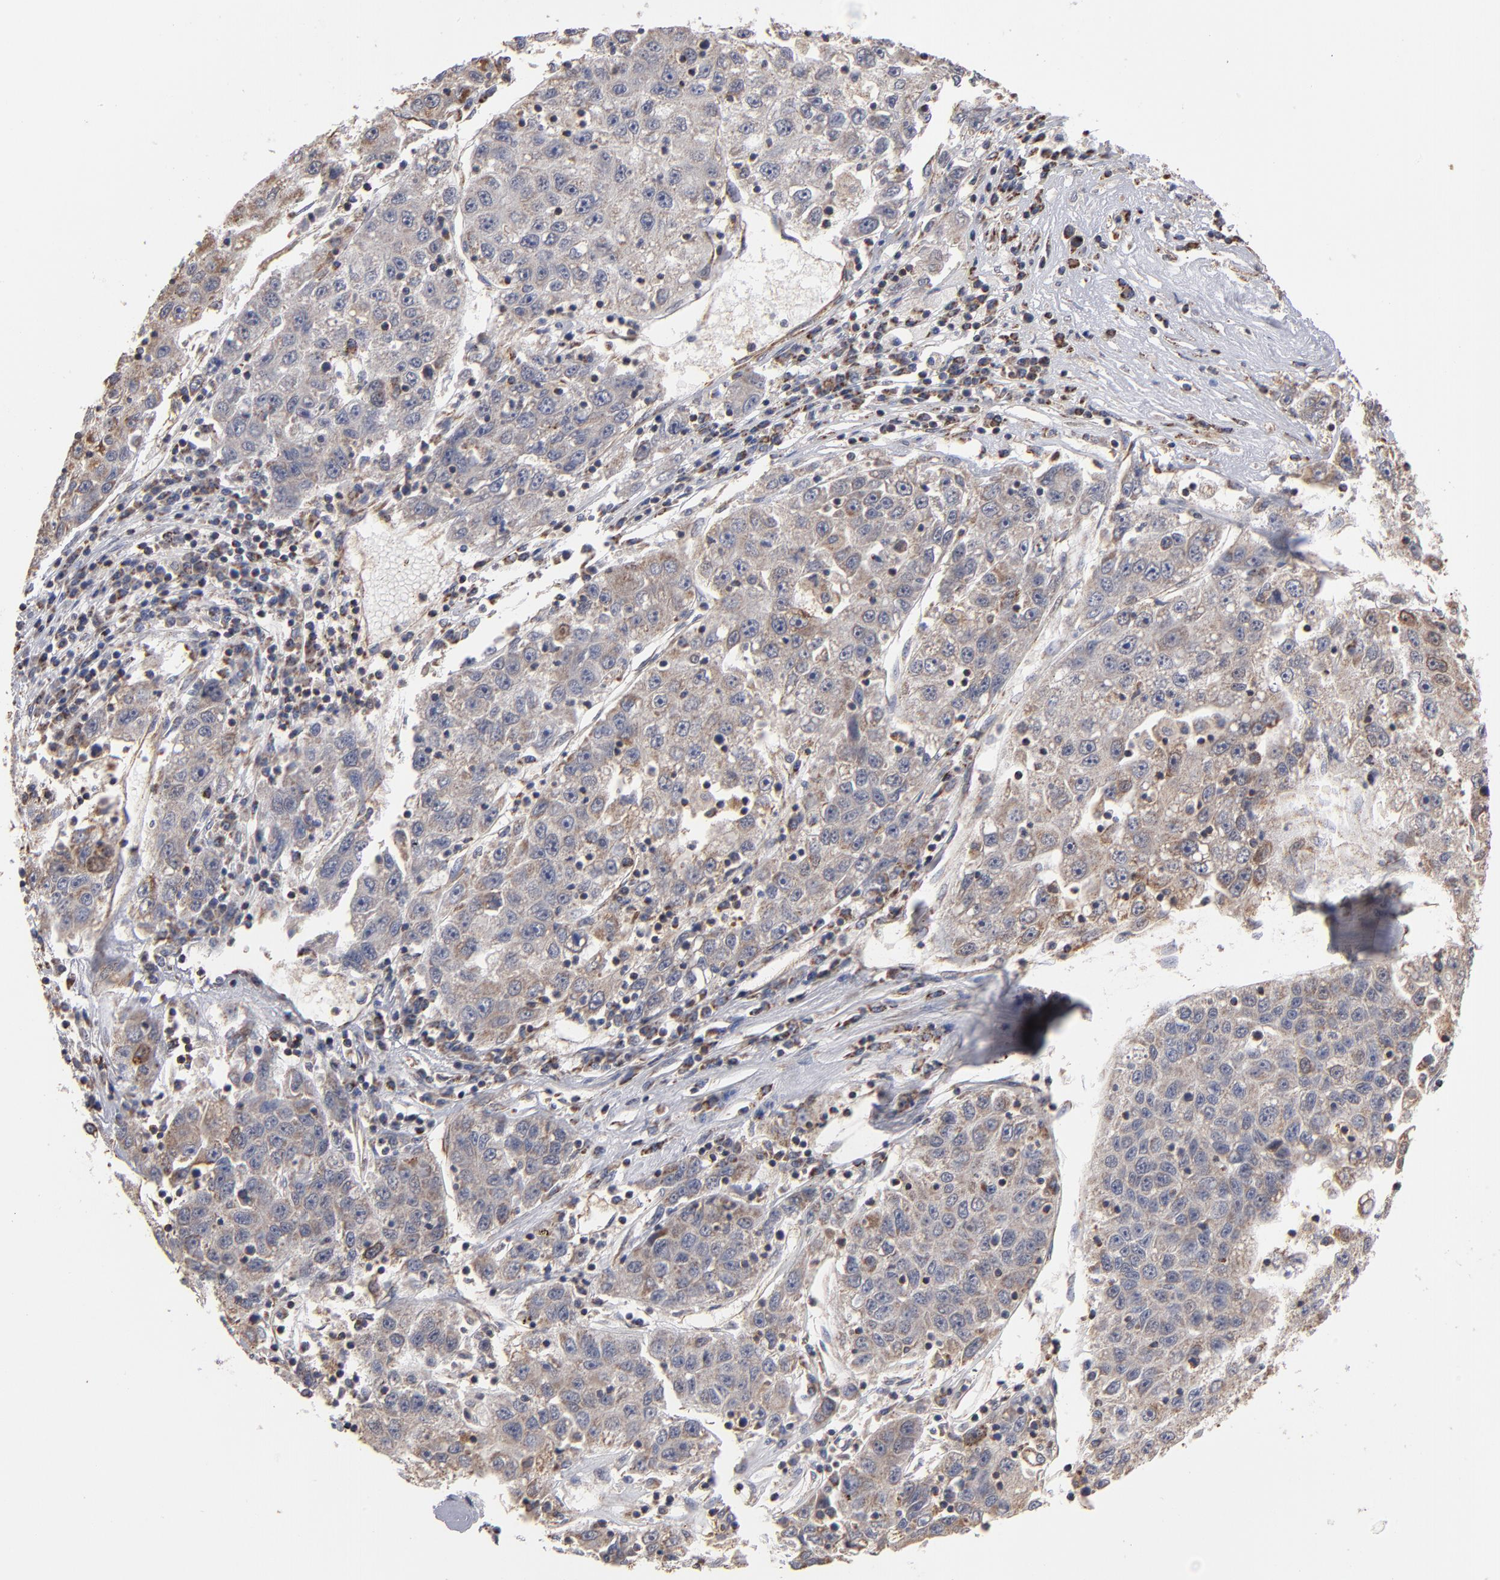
{"staining": {"intensity": "weak", "quantity": ">75%", "location": "cytoplasmic/membranous"}, "tissue": "liver cancer", "cell_type": "Tumor cells", "image_type": "cancer", "snomed": [{"axis": "morphology", "description": "Carcinoma, Hepatocellular, NOS"}, {"axis": "topography", "description": "Liver"}], "caption": "Liver cancer (hepatocellular carcinoma) stained with immunohistochemistry demonstrates weak cytoplasmic/membranous expression in about >75% of tumor cells.", "gene": "MIPOL1", "patient": {"sex": "male", "age": 49}}